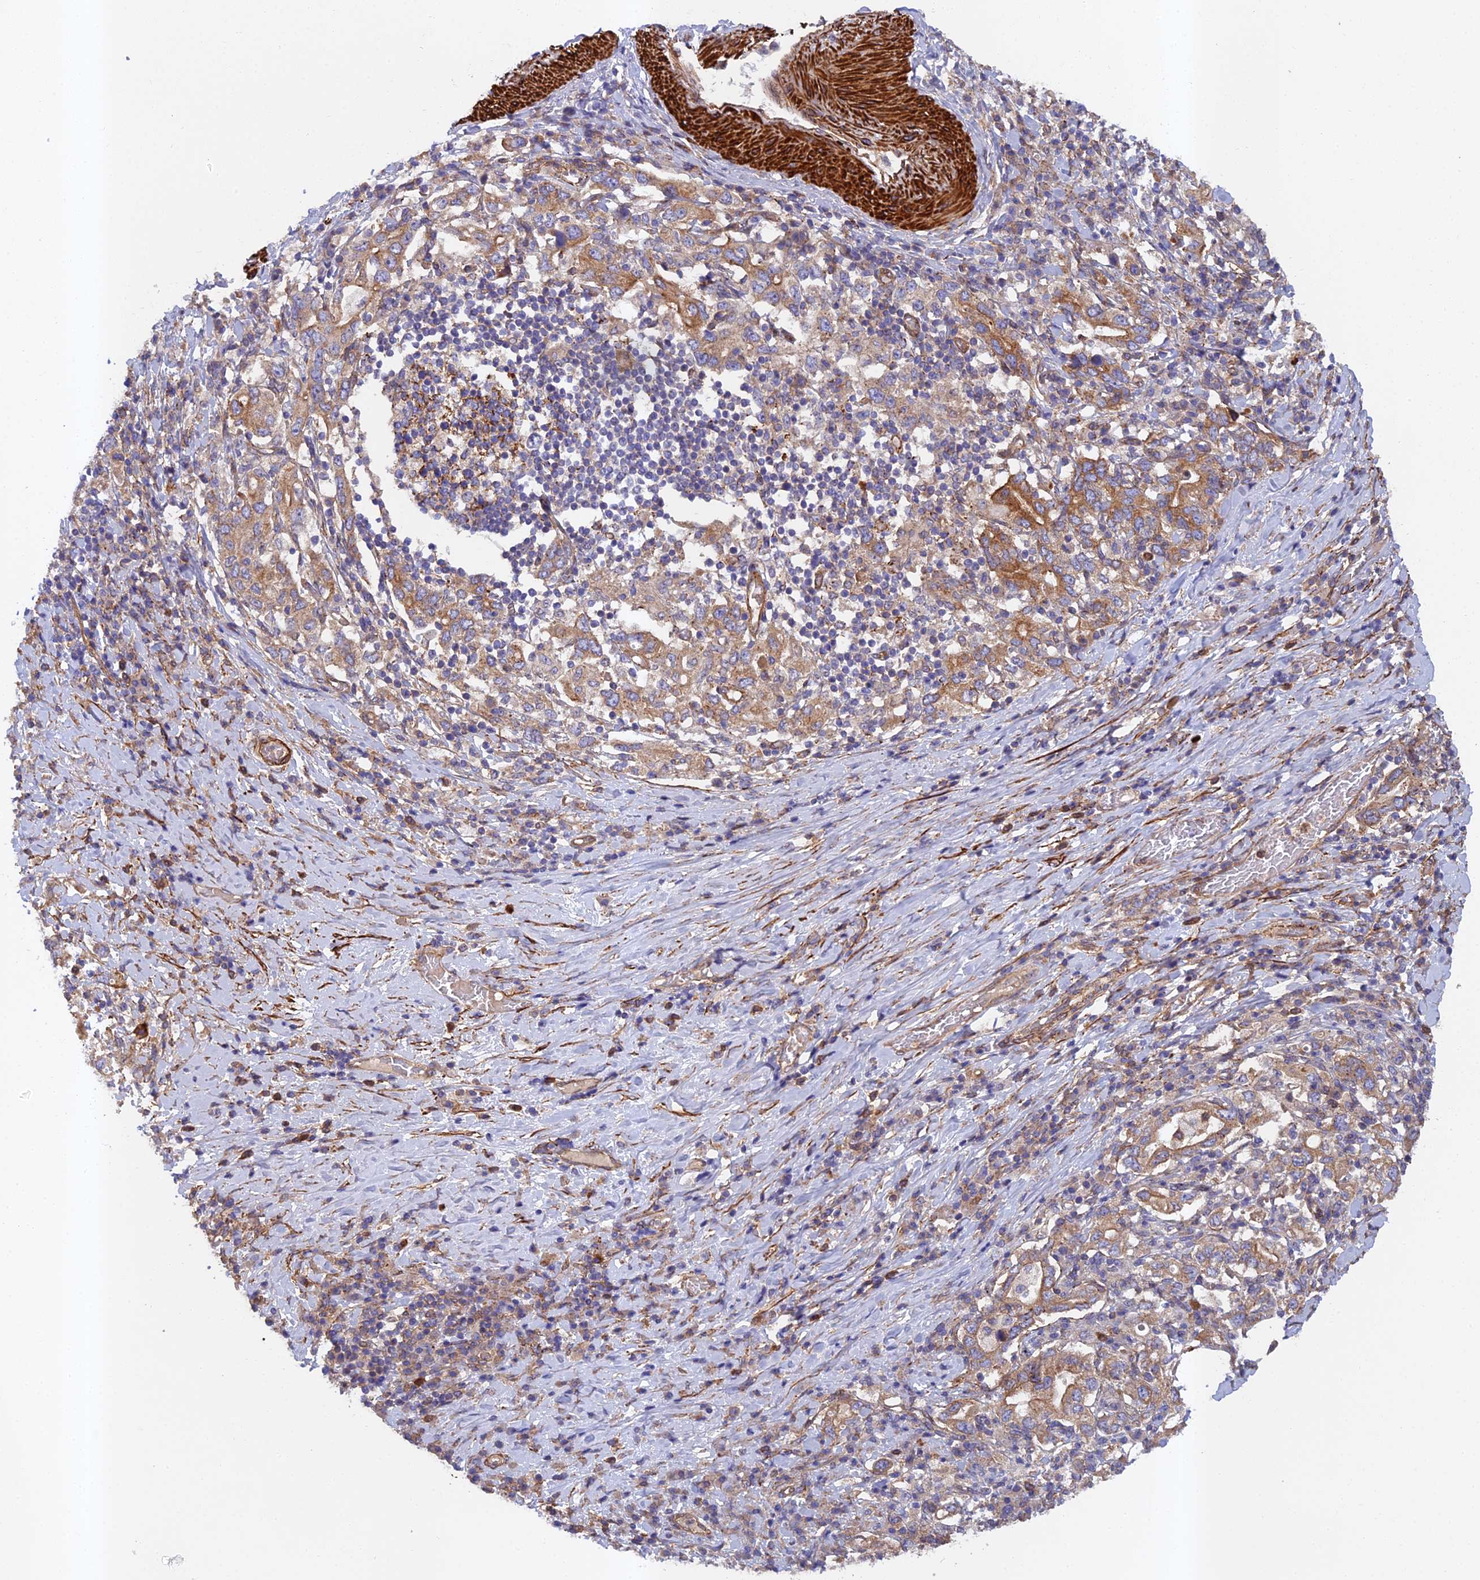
{"staining": {"intensity": "moderate", "quantity": ">75%", "location": "cytoplasmic/membranous"}, "tissue": "stomach cancer", "cell_type": "Tumor cells", "image_type": "cancer", "snomed": [{"axis": "morphology", "description": "Adenocarcinoma, NOS"}, {"axis": "topography", "description": "Stomach, upper"}, {"axis": "topography", "description": "Stomach"}], "caption": "High-magnification brightfield microscopy of stomach adenocarcinoma stained with DAB (brown) and counterstained with hematoxylin (blue). tumor cells exhibit moderate cytoplasmic/membranous positivity is appreciated in approximately>75% of cells.", "gene": "RALGAPA2", "patient": {"sex": "male", "age": 62}}